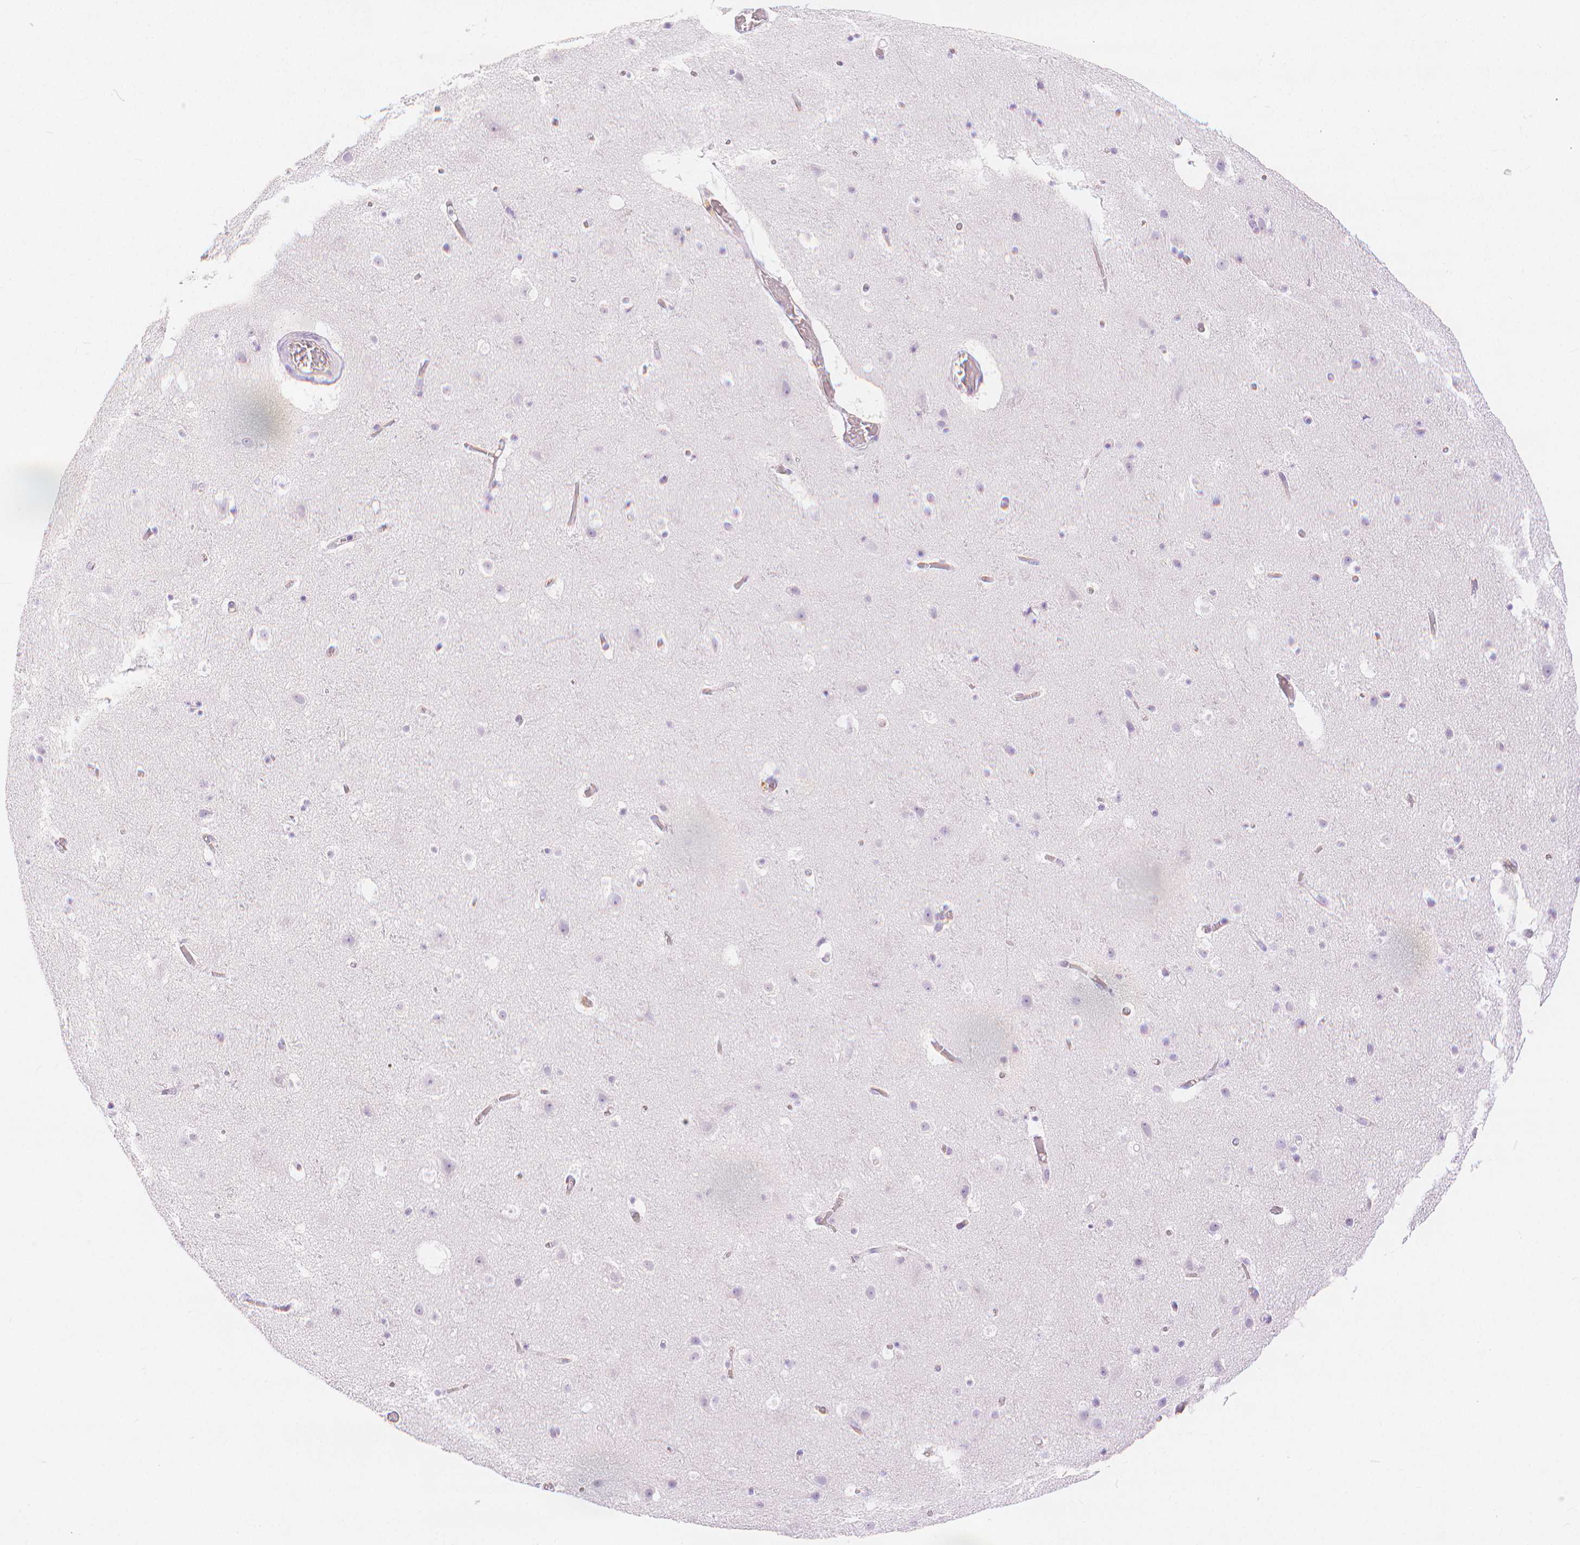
{"staining": {"intensity": "negative", "quantity": "none", "location": "none"}, "tissue": "cerebral cortex", "cell_type": "Endothelial cells", "image_type": "normal", "snomed": [{"axis": "morphology", "description": "Normal tissue, NOS"}, {"axis": "topography", "description": "Cerebral cortex"}], "caption": "IHC of benign human cerebral cortex shows no expression in endothelial cells. (DAB immunohistochemistry with hematoxylin counter stain).", "gene": "SLC27A5", "patient": {"sex": "female", "age": 42}}